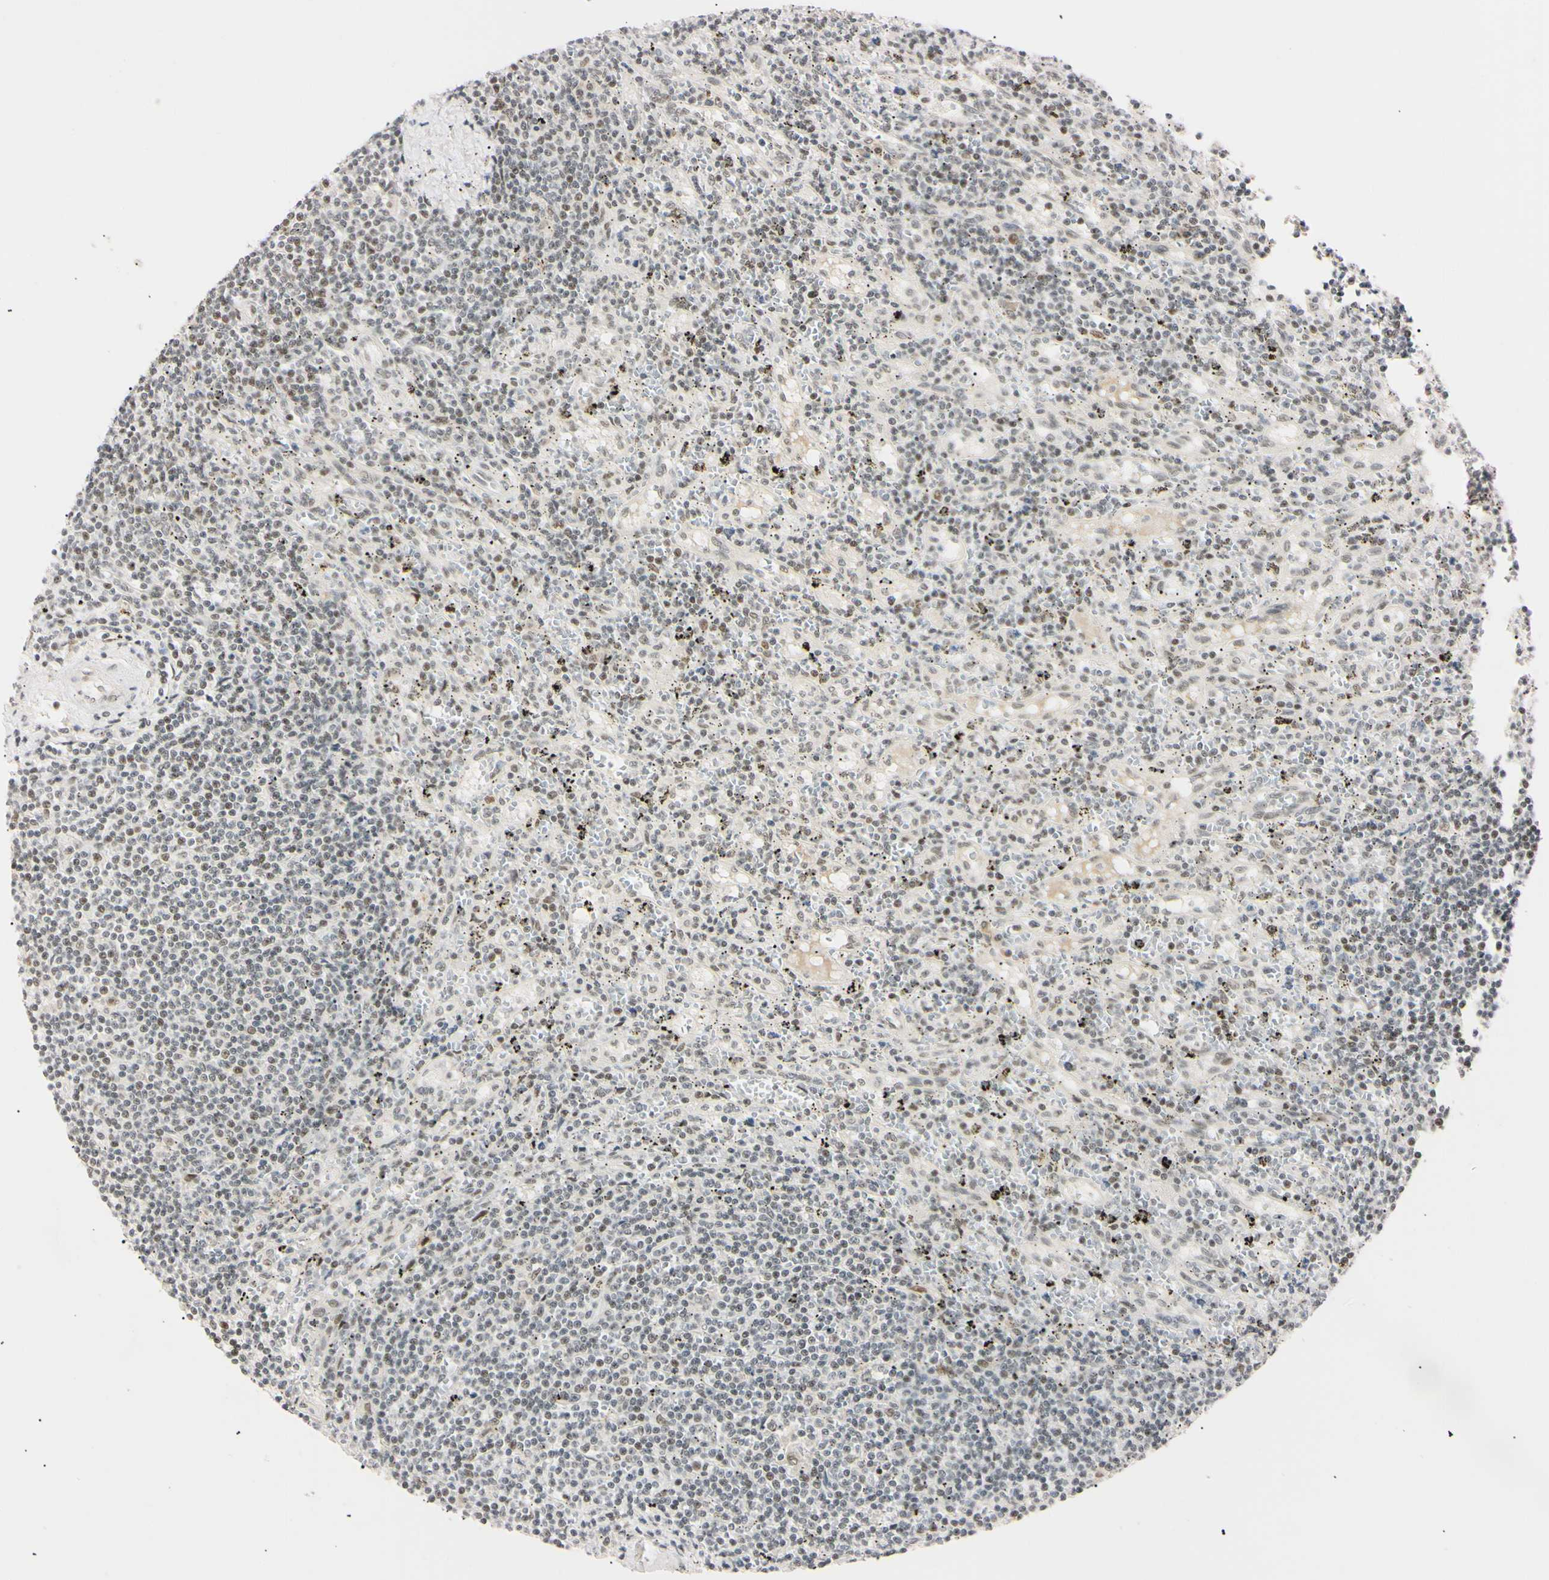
{"staining": {"intensity": "weak", "quantity": "25%-75%", "location": "nuclear"}, "tissue": "lymphoma", "cell_type": "Tumor cells", "image_type": "cancer", "snomed": [{"axis": "morphology", "description": "Malignant lymphoma, non-Hodgkin's type, Low grade"}, {"axis": "topography", "description": "Spleen"}], "caption": "Immunohistochemistry (IHC) of lymphoma exhibits low levels of weak nuclear expression in about 25%-75% of tumor cells.", "gene": "ZNF134", "patient": {"sex": "male", "age": 76}}